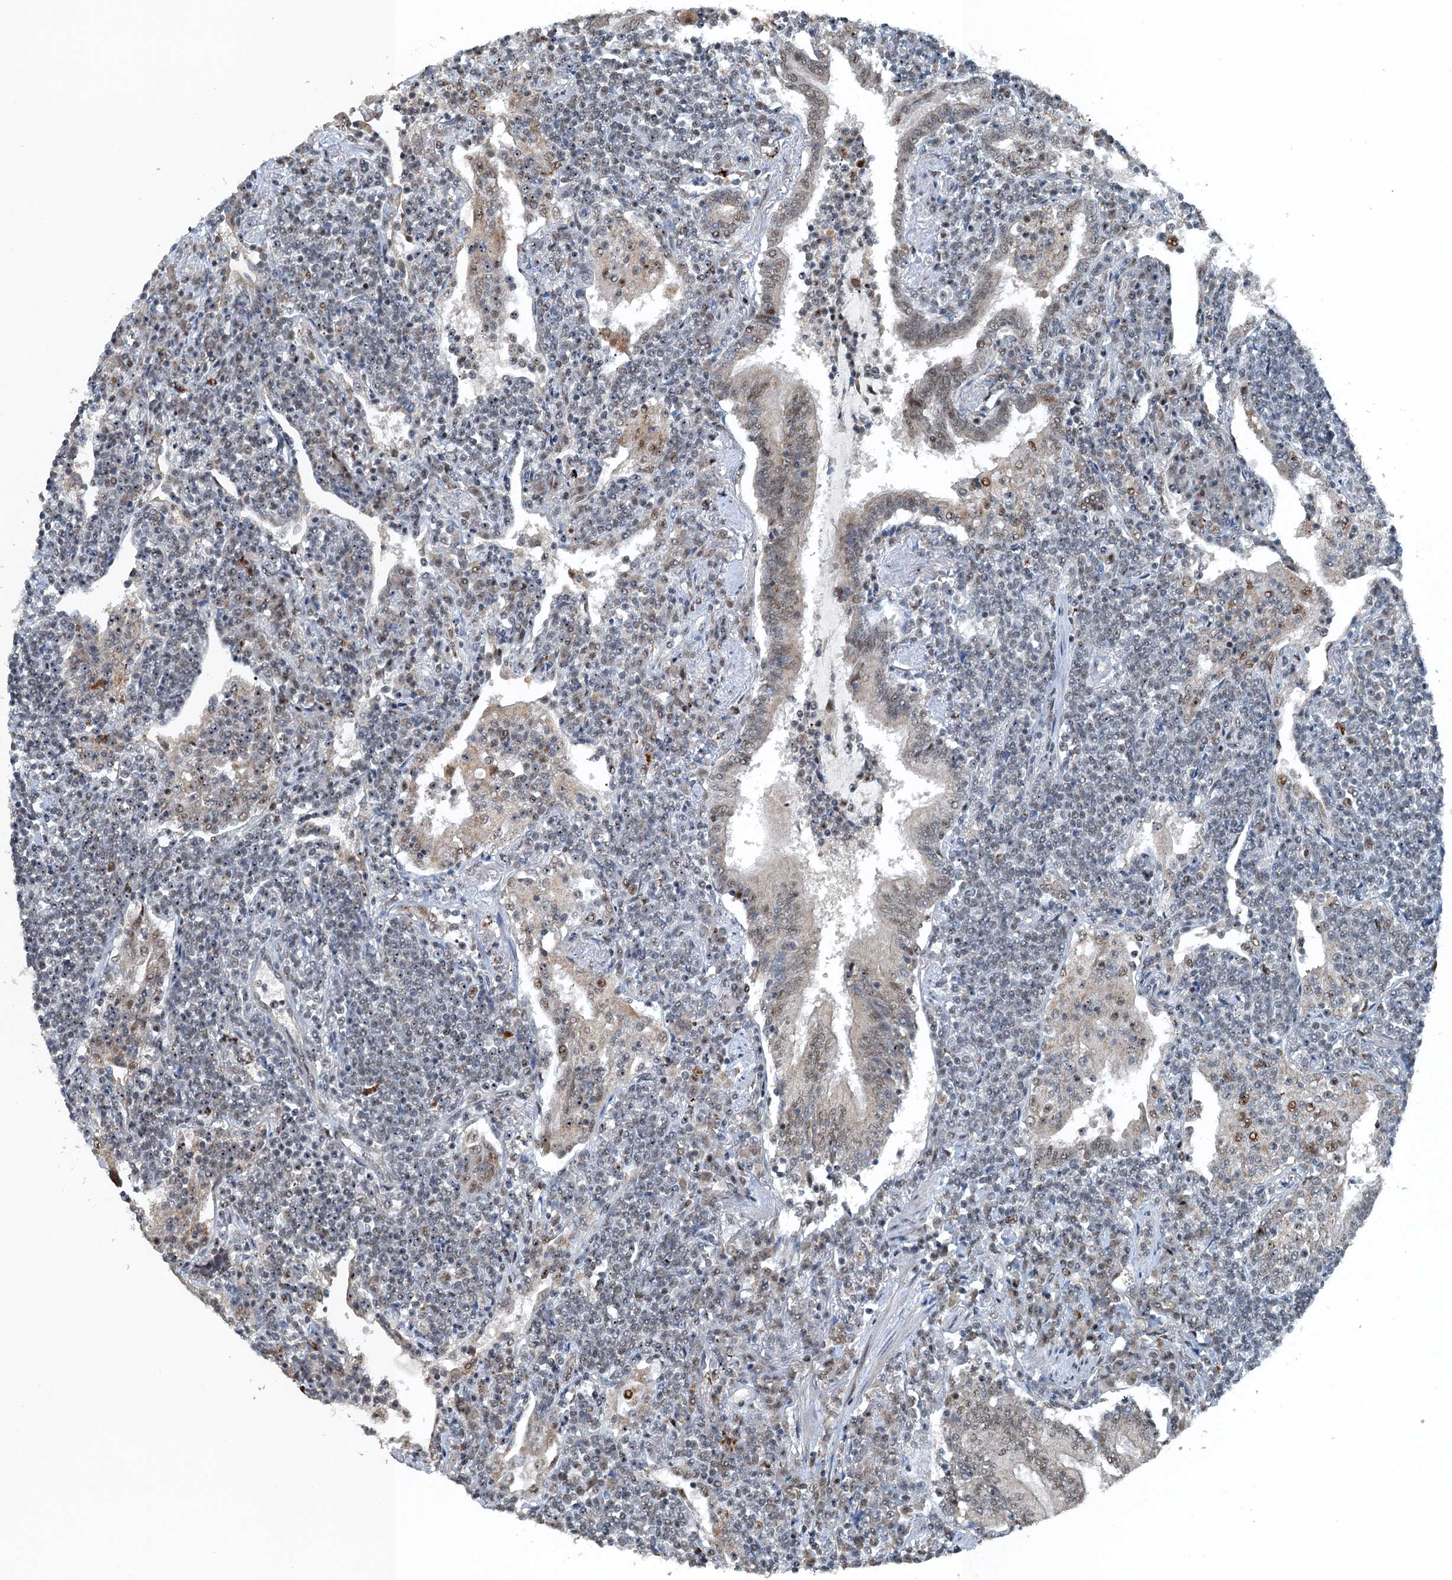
{"staining": {"intensity": "negative", "quantity": "none", "location": "none"}, "tissue": "lymphoma", "cell_type": "Tumor cells", "image_type": "cancer", "snomed": [{"axis": "morphology", "description": "Malignant lymphoma, non-Hodgkin's type, Low grade"}, {"axis": "topography", "description": "Lung"}], "caption": "Immunohistochemical staining of human malignant lymphoma, non-Hodgkin's type (low-grade) reveals no significant staining in tumor cells.", "gene": "BMERB1", "patient": {"sex": "female", "age": 71}}